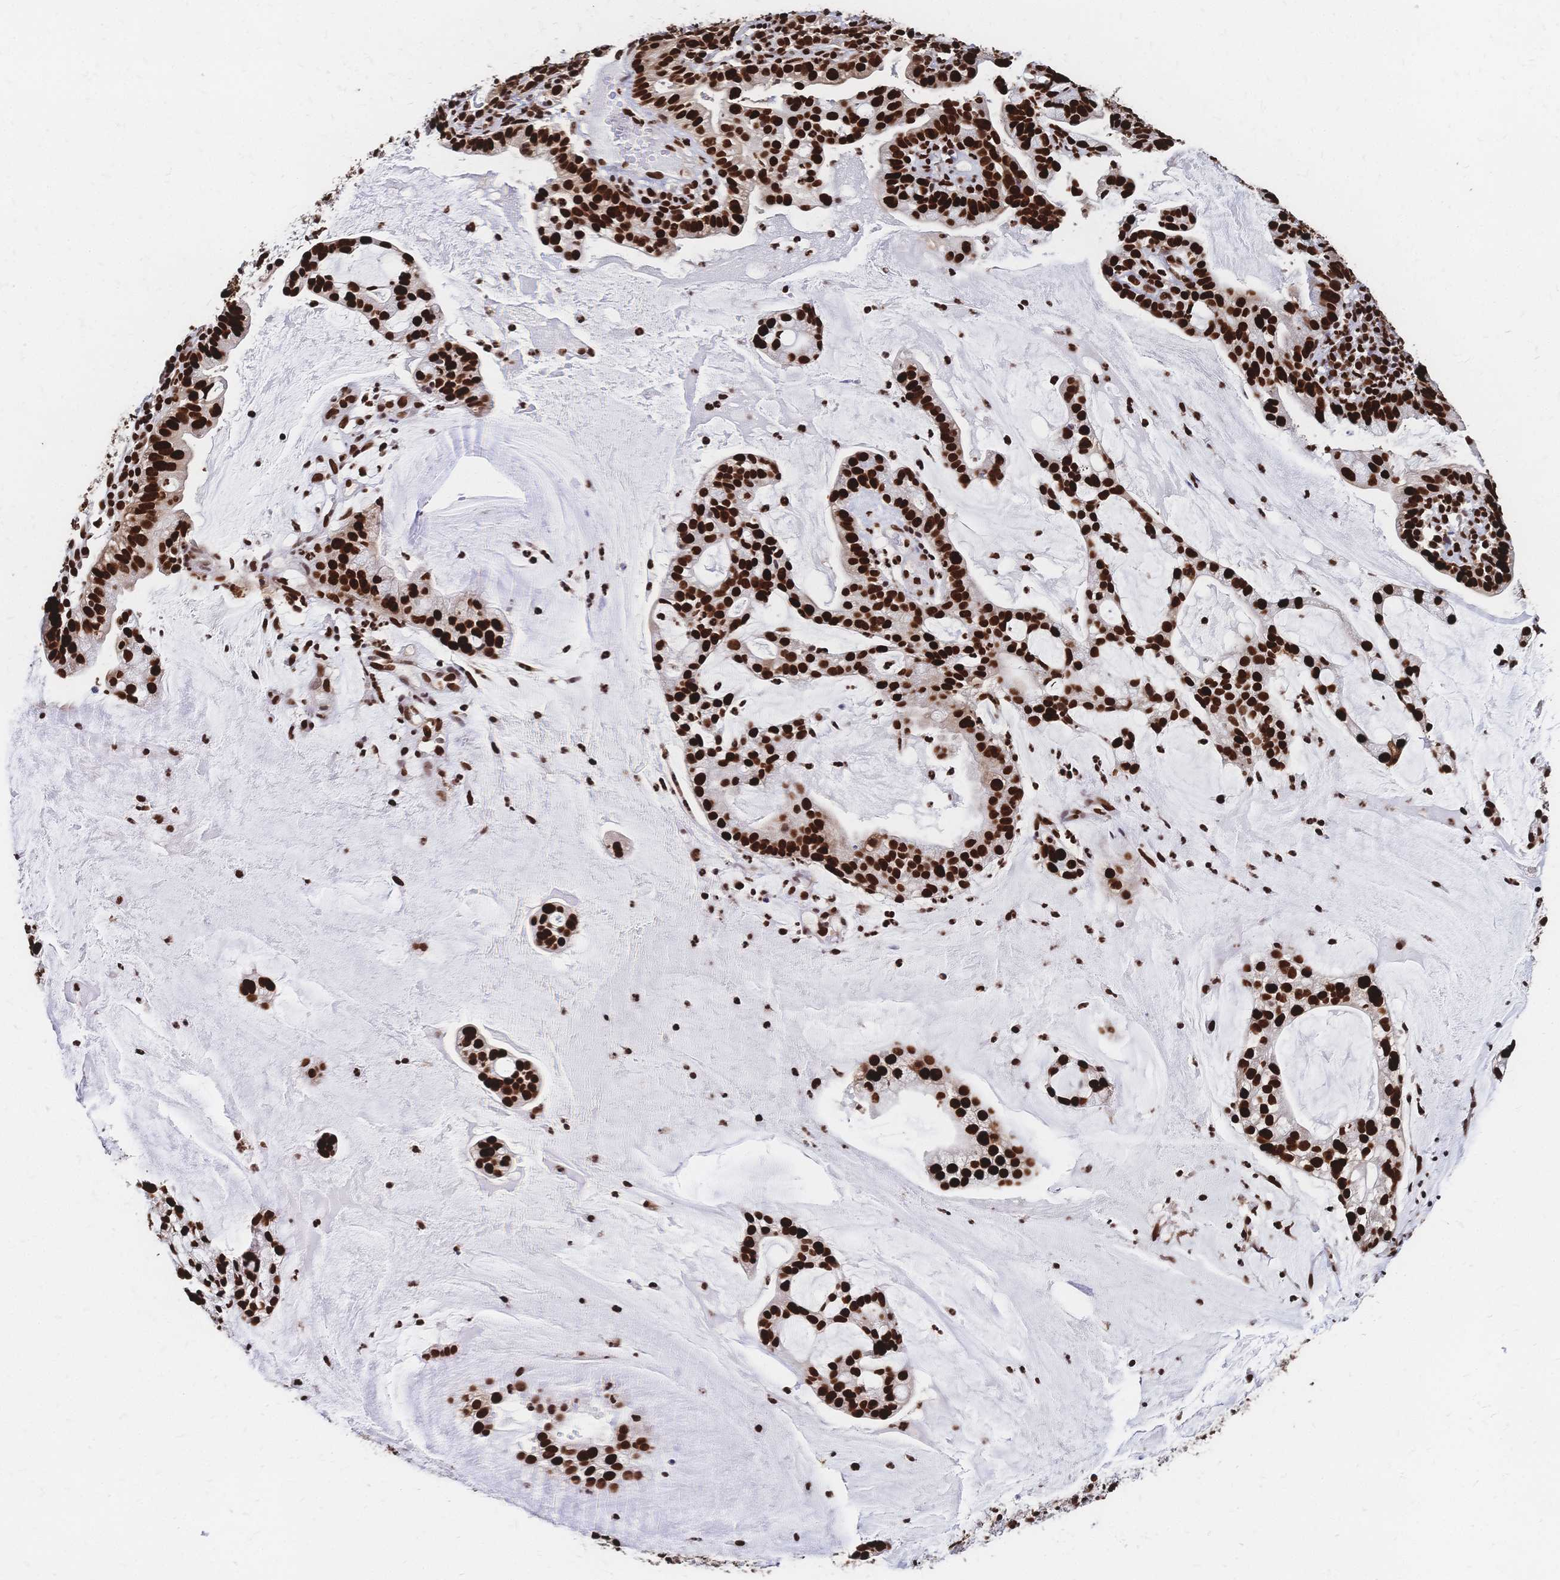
{"staining": {"intensity": "strong", "quantity": ">75%", "location": "nuclear"}, "tissue": "cervical cancer", "cell_type": "Tumor cells", "image_type": "cancer", "snomed": [{"axis": "morphology", "description": "Adenocarcinoma, NOS"}, {"axis": "topography", "description": "Cervix"}], "caption": "Protein expression analysis of human adenocarcinoma (cervical) reveals strong nuclear staining in approximately >75% of tumor cells.", "gene": "HDGF", "patient": {"sex": "female", "age": 41}}